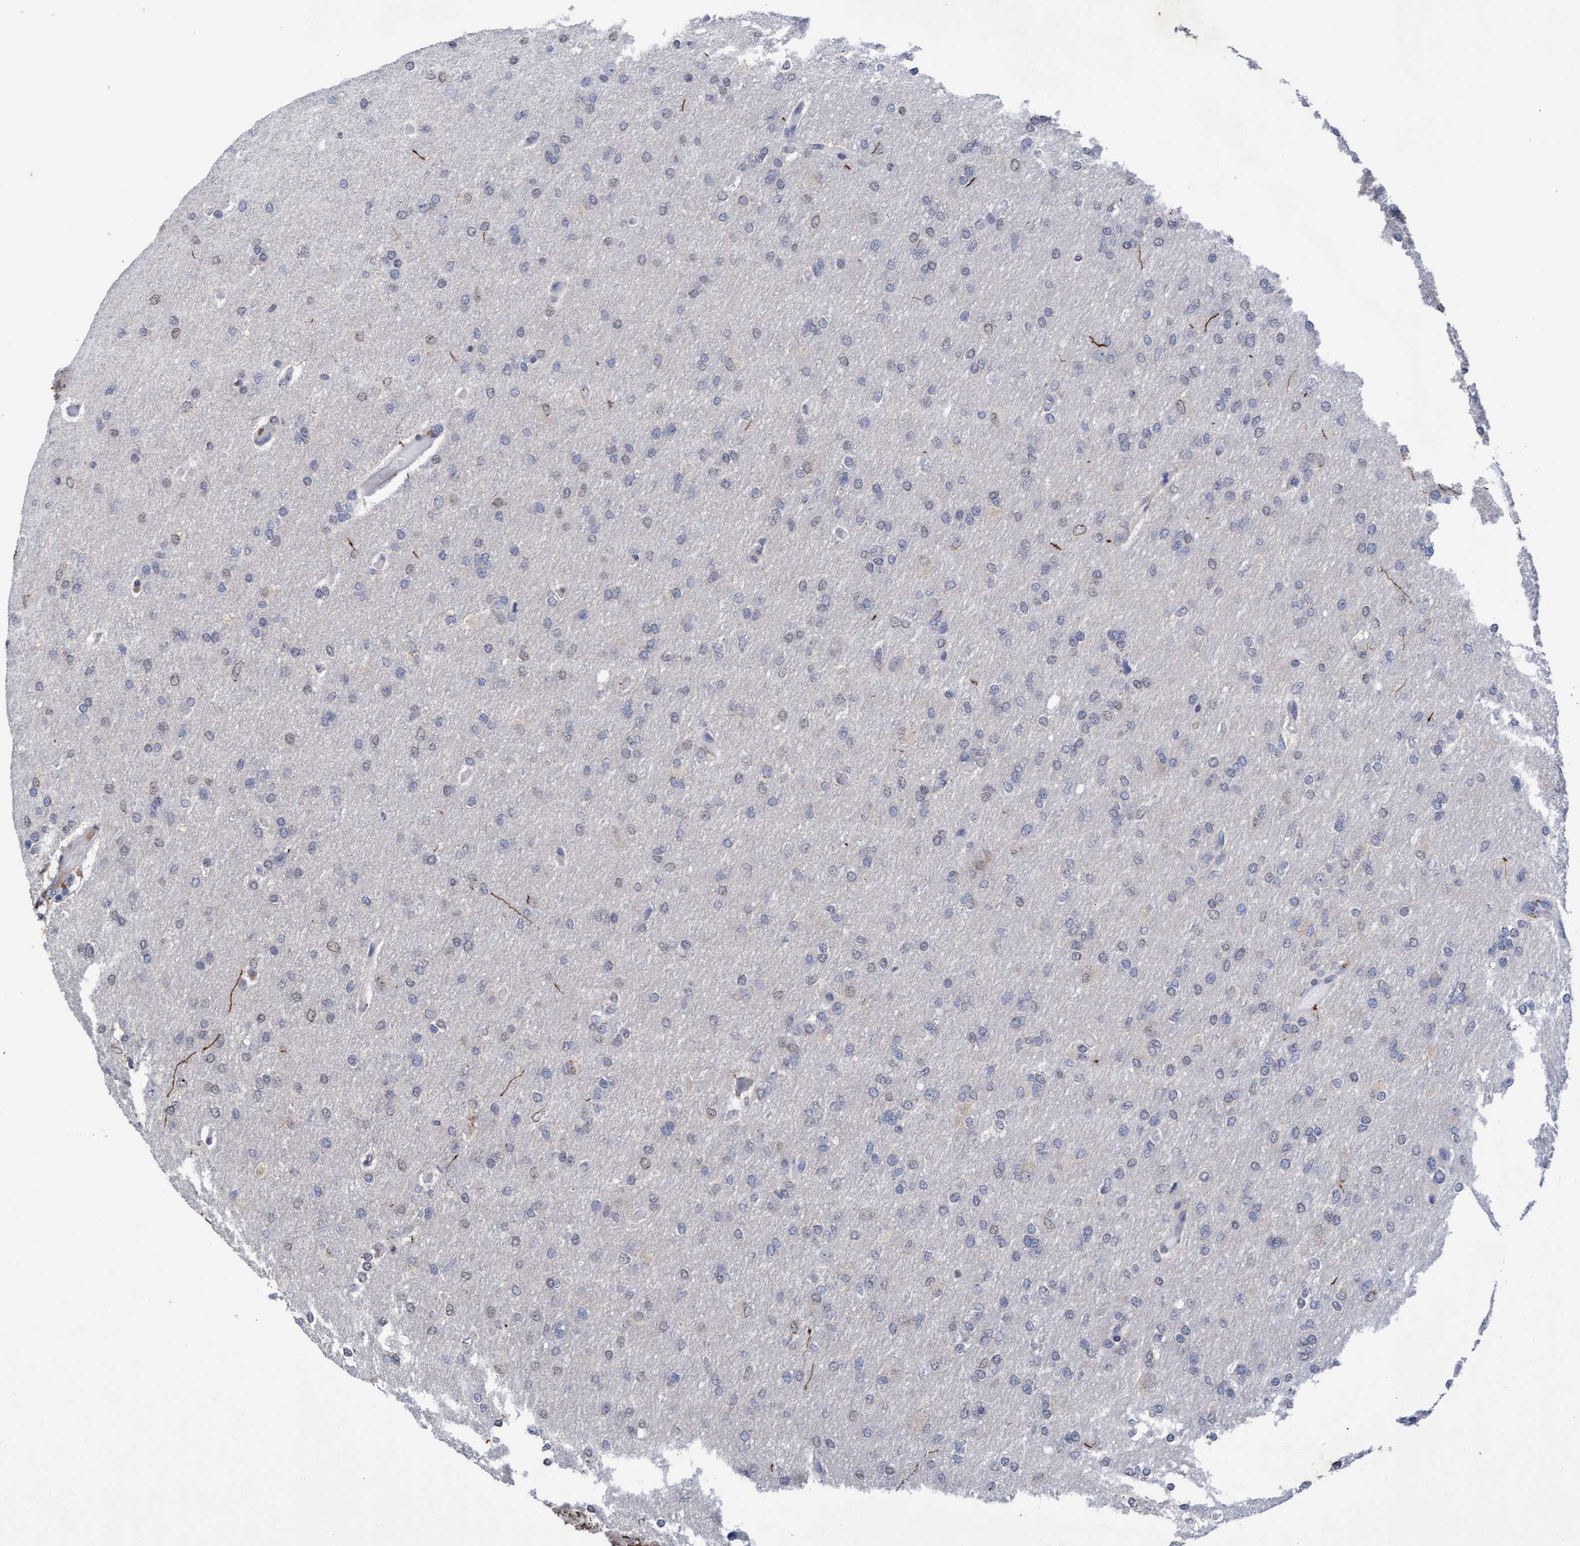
{"staining": {"intensity": "negative", "quantity": "none", "location": "none"}, "tissue": "glioma", "cell_type": "Tumor cells", "image_type": "cancer", "snomed": [{"axis": "morphology", "description": "Glioma, malignant, High grade"}, {"axis": "topography", "description": "Cerebral cortex"}], "caption": "The photomicrograph shows no significant staining in tumor cells of glioma. The staining was performed using DAB to visualize the protein expression in brown, while the nuclei were stained in blue with hematoxylin (Magnification: 20x).", "gene": "GPR39", "patient": {"sex": "female", "age": 36}}